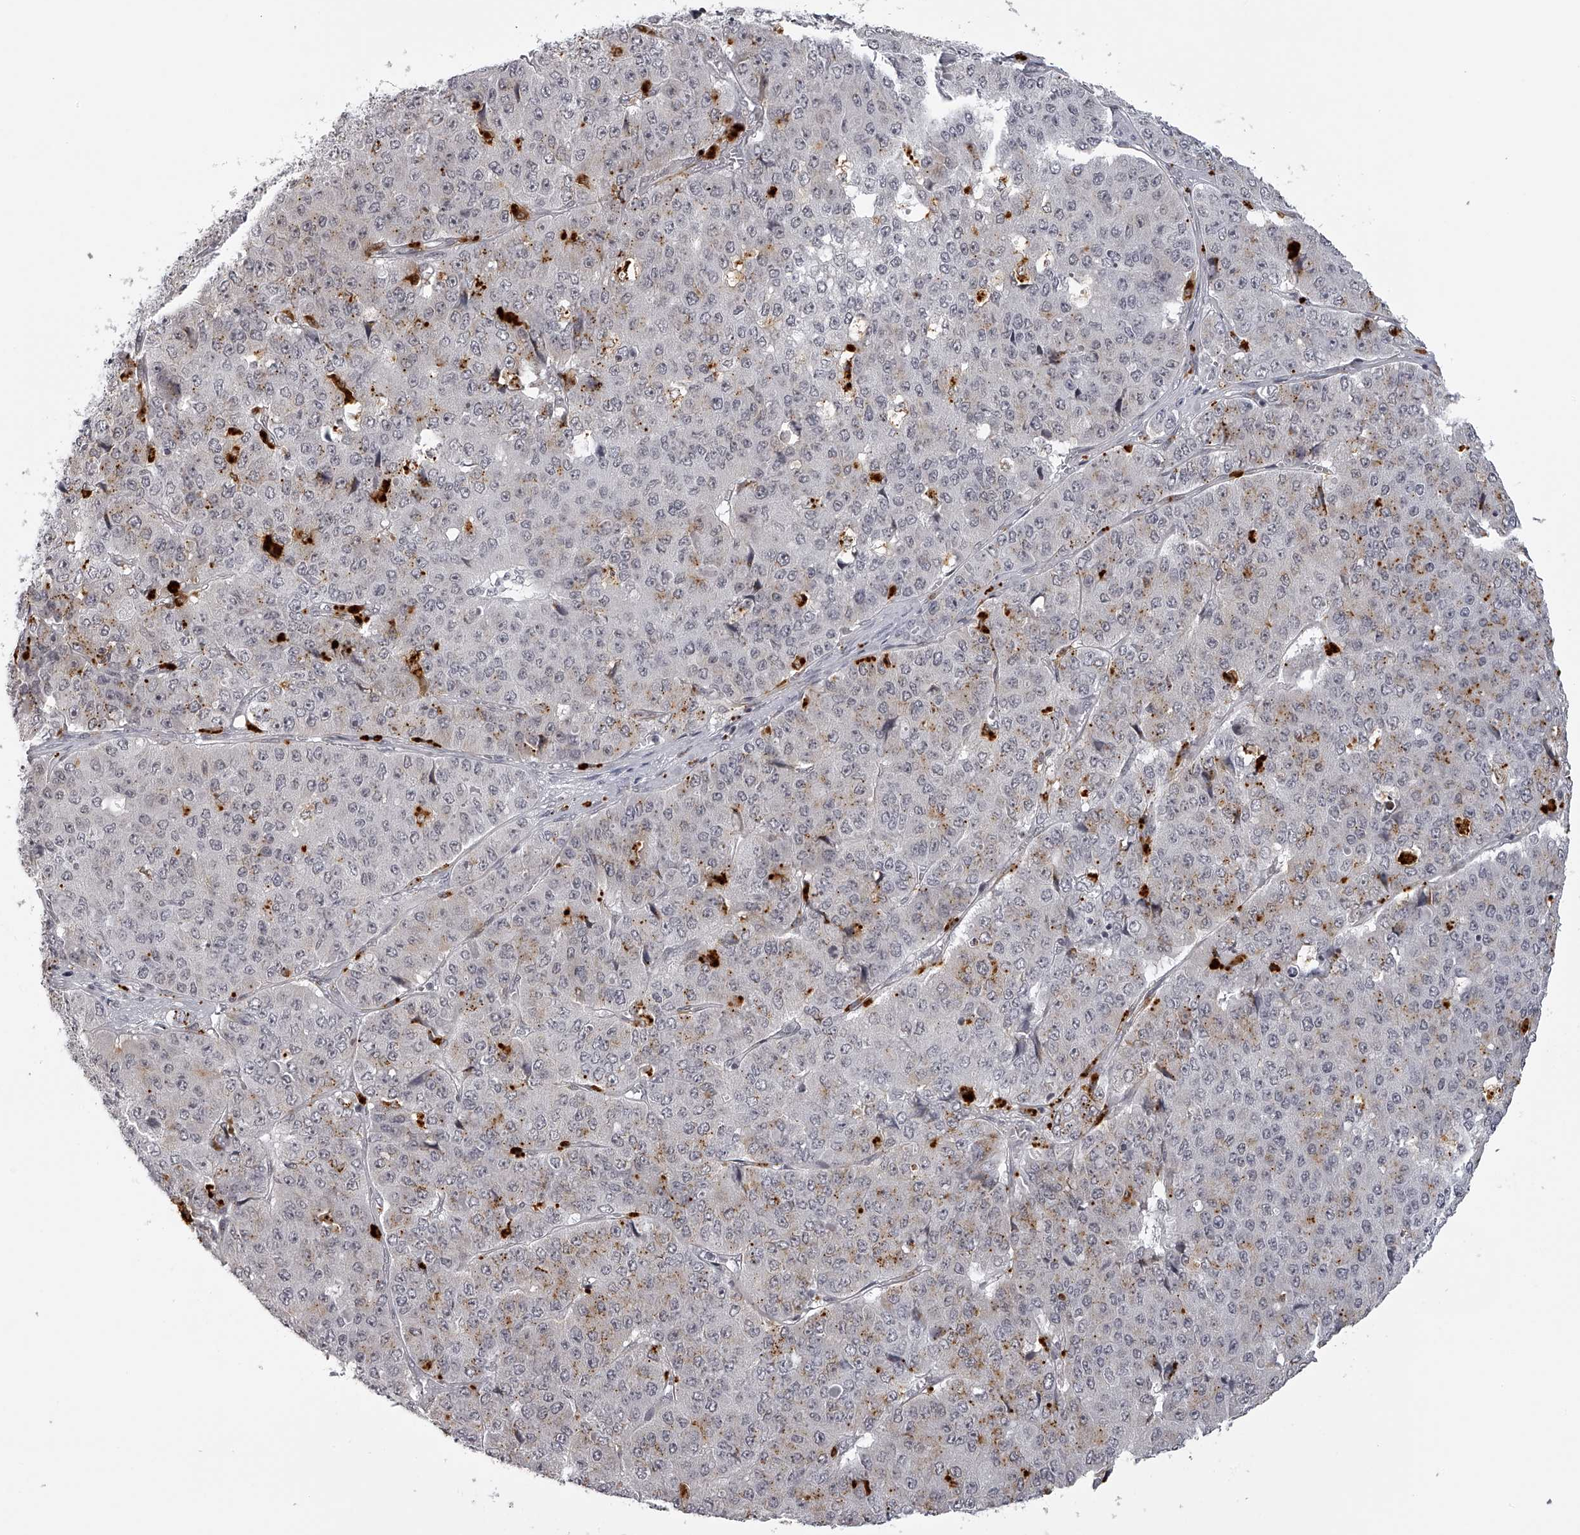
{"staining": {"intensity": "weak", "quantity": "<25%", "location": "cytoplasmic/membranous"}, "tissue": "pancreatic cancer", "cell_type": "Tumor cells", "image_type": "cancer", "snomed": [{"axis": "morphology", "description": "Adenocarcinoma, NOS"}, {"axis": "topography", "description": "Pancreas"}], "caption": "This is an immunohistochemistry (IHC) histopathology image of adenocarcinoma (pancreatic). There is no expression in tumor cells.", "gene": "RNF220", "patient": {"sex": "male", "age": 50}}